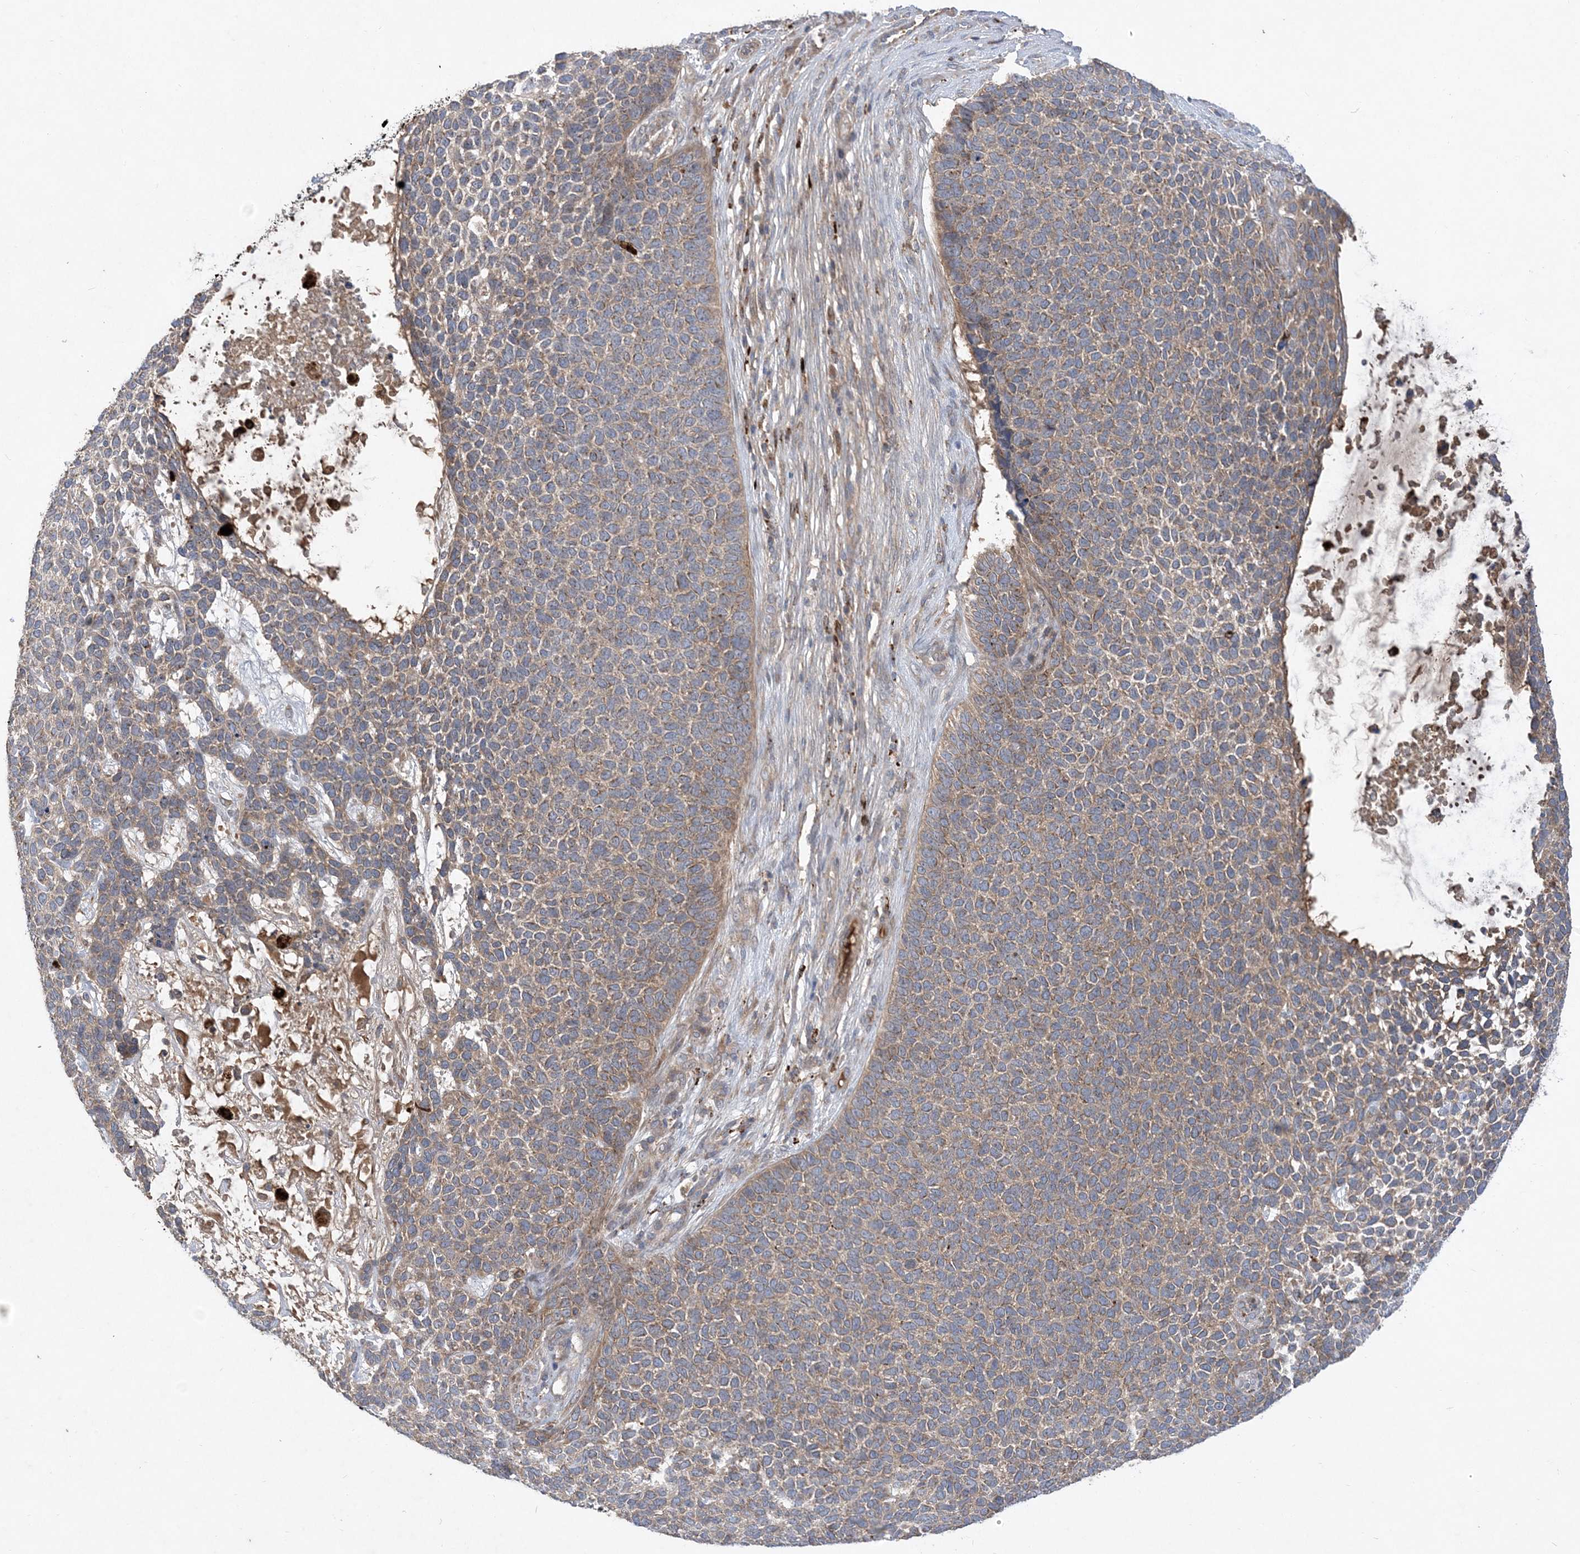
{"staining": {"intensity": "weak", "quantity": ">75%", "location": "cytoplasmic/membranous"}, "tissue": "skin cancer", "cell_type": "Tumor cells", "image_type": "cancer", "snomed": [{"axis": "morphology", "description": "Basal cell carcinoma"}, {"axis": "topography", "description": "Skin"}], "caption": "DAB (3,3'-diaminobenzidine) immunohistochemical staining of human skin basal cell carcinoma displays weak cytoplasmic/membranous protein staining in approximately >75% of tumor cells.", "gene": "MASP2", "patient": {"sex": "female", "age": 84}}